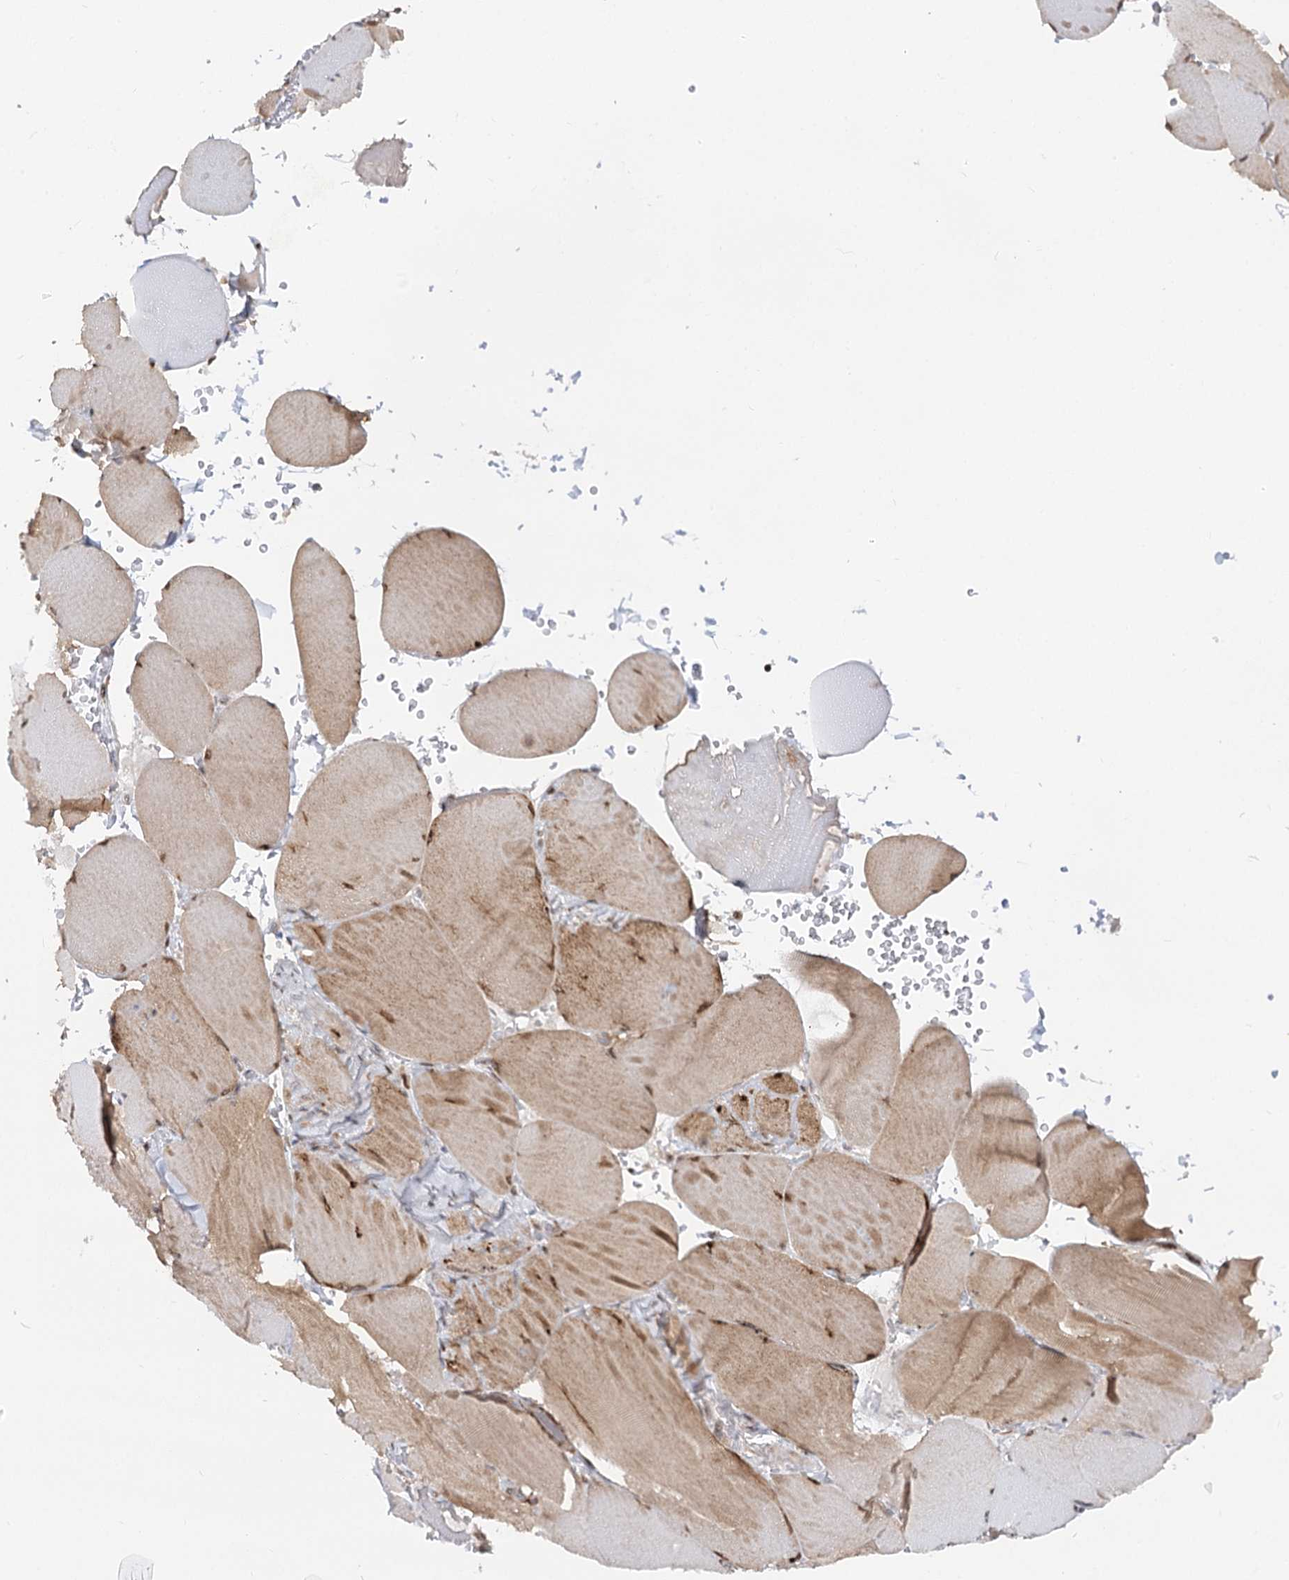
{"staining": {"intensity": "moderate", "quantity": "<25%", "location": "cytoplasmic/membranous"}, "tissue": "skeletal muscle", "cell_type": "Myocytes", "image_type": "normal", "snomed": [{"axis": "morphology", "description": "Normal tissue, NOS"}, {"axis": "topography", "description": "Skeletal muscle"}, {"axis": "topography", "description": "Head-Neck"}], "caption": "Protein staining of unremarkable skeletal muscle exhibits moderate cytoplasmic/membranous expression in approximately <25% of myocytes. Ihc stains the protein in brown and the nuclei are stained blue.", "gene": "GNL3L", "patient": {"sex": "male", "age": 66}}